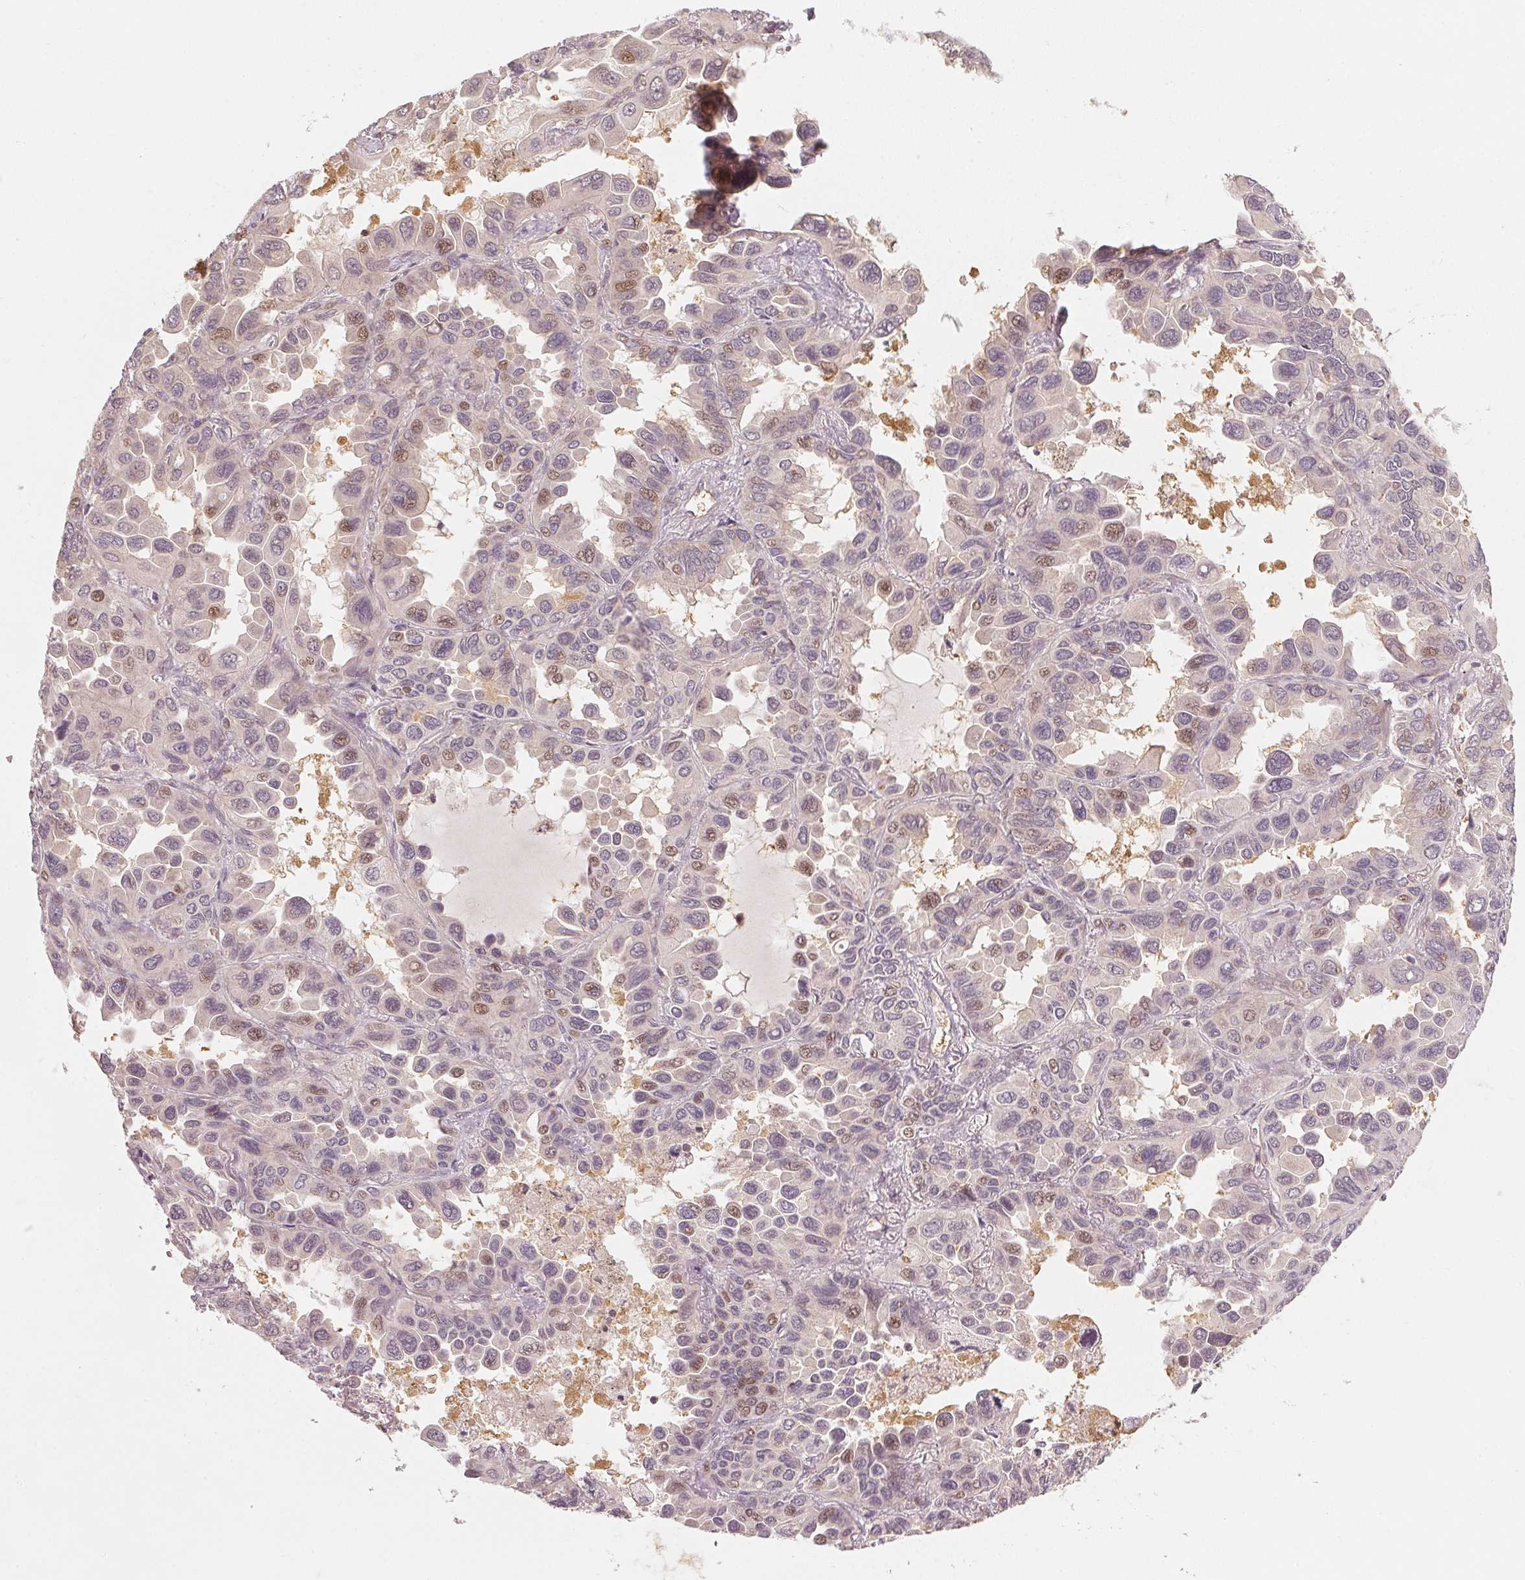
{"staining": {"intensity": "weak", "quantity": "<25%", "location": "nuclear"}, "tissue": "lung cancer", "cell_type": "Tumor cells", "image_type": "cancer", "snomed": [{"axis": "morphology", "description": "Adenocarcinoma, NOS"}, {"axis": "topography", "description": "Lung"}], "caption": "DAB immunohistochemical staining of lung adenocarcinoma reveals no significant staining in tumor cells.", "gene": "UBE2L3", "patient": {"sex": "male", "age": 64}}